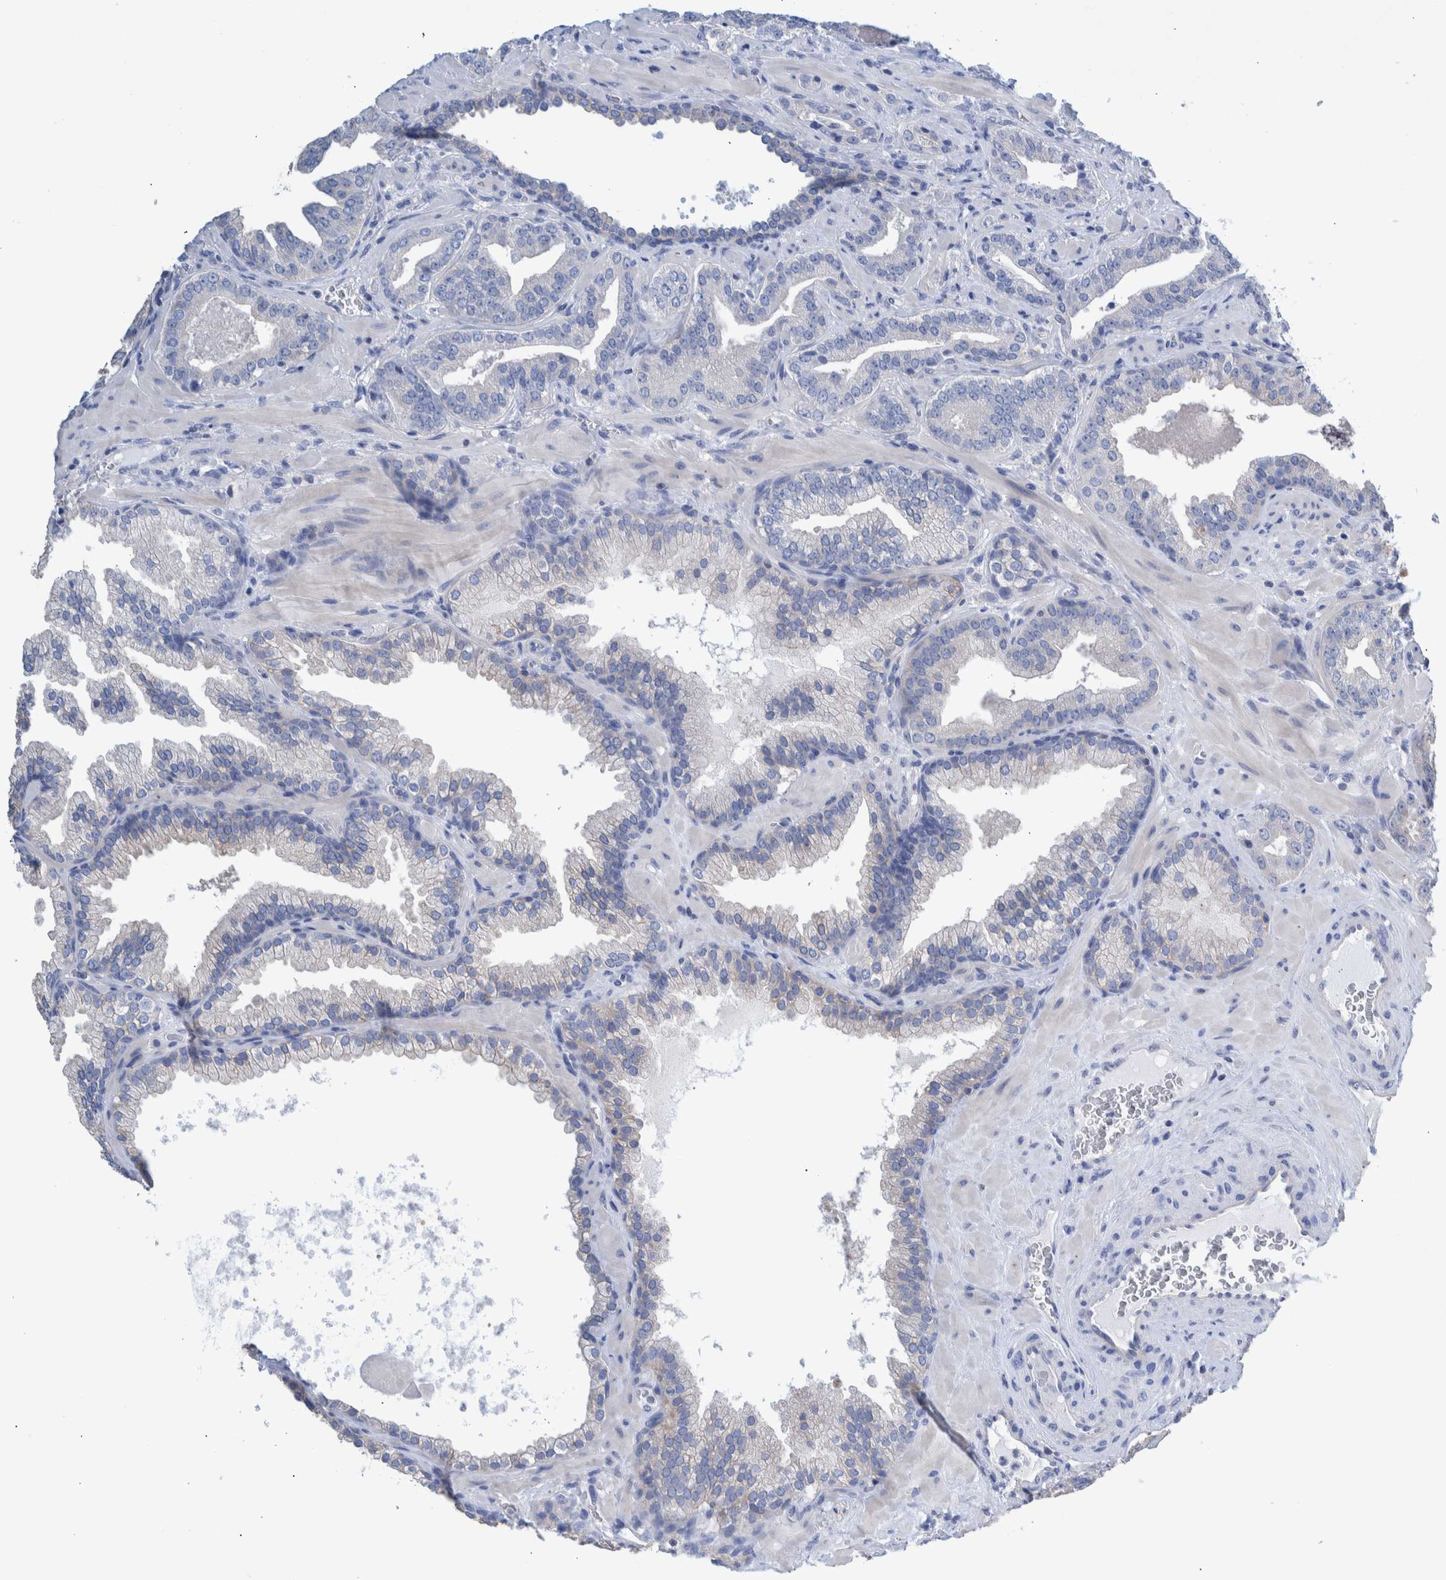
{"staining": {"intensity": "negative", "quantity": "none", "location": "none"}, "tissue": "prostate cancer", "cell_type": "Tumor cells", "image_type": "cancer", "snomed": [{"axis": "morphology", "description": "Adenocarcinoma, Low grade"}, {"axis": "topography", "description": "Prostate"}], "caption": "The photomicrograph shows no significant staining in tumor cells of adenocarcinoma (low-grade) (prostate).", "gene": "PPP3CC", "patient": {"sex": "male", "age": 62}}